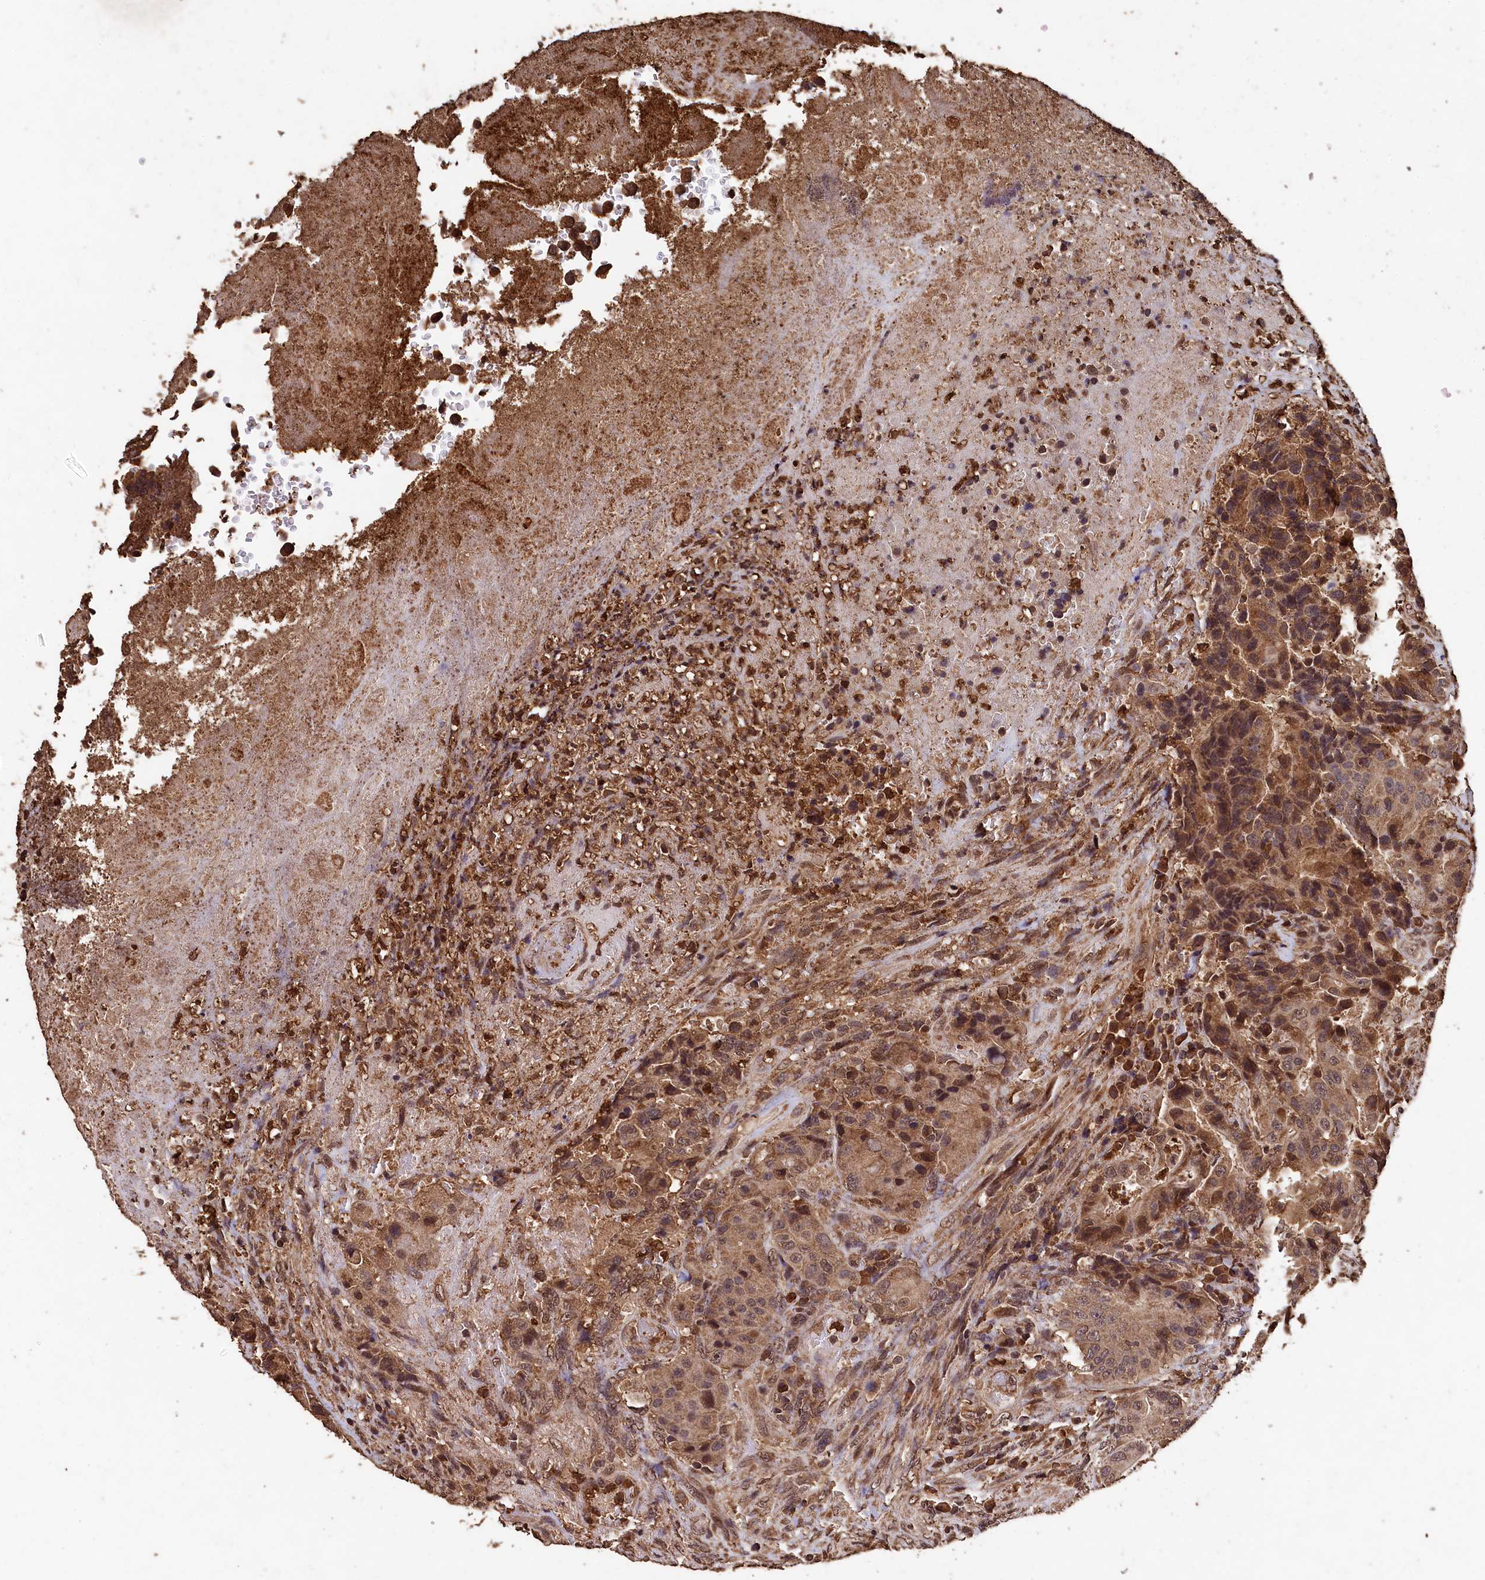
{"staining": {"intensity": "moderate", "quantity": ">75%", "location": "cytoplasmic/membranous,nuclear"}, "tissue": "colorectal cancer", "cell_type": "Tumor cells", "image_type": "cancer", "snomed": [{"axis": "morphology", "description": "Adenocarcinoma, NOS"}, {"axis": "topography", "description": "Rectum"}], "caption": "The histopathology image demonstrates immunohistochemical staining of colorectal cancer. There is moderate cytoplasmic/membranous and nuclear positivity is seen in about >75% of tumor cells. Immunohistochemistry (ihc) stains the protein in brown and the nuclei are stained blue.", "gene": "CEP57L1", "patient": {"sex": "male", "age": 69}}